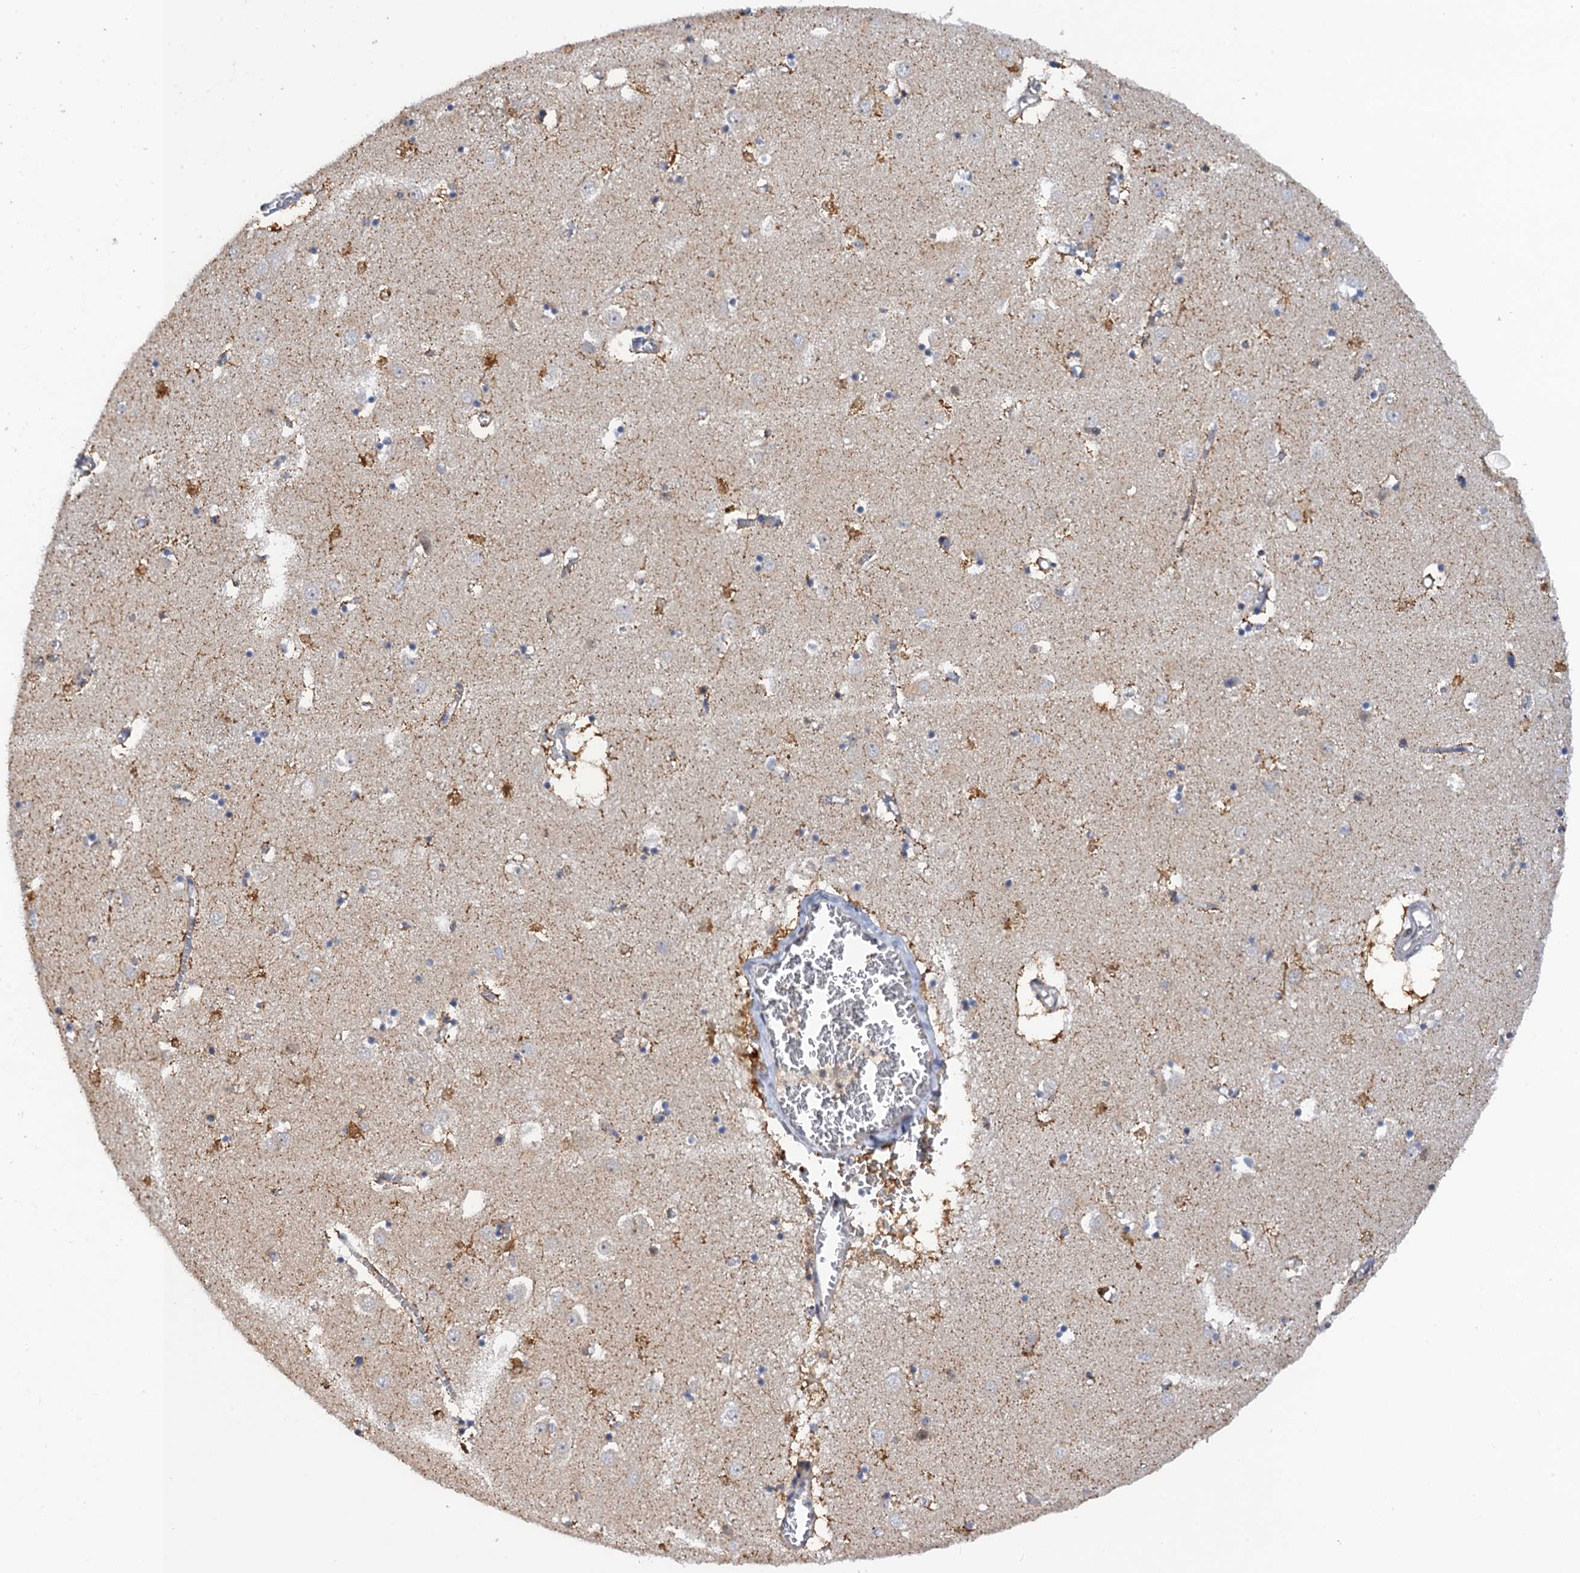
{"staining": {"intensity": "moderate", "quantity": "<25%", "location": "nuclear"}, "tissue": "caudate", "cell_type": "Glial cells", "image_type": "normal", "snomed": [{"axis": "morphology", "description": "Normal tissue, NOS"}, {"axis": "topography", "description": "Lateral ventricle wall"}], "caption": "Immunohistochemistry micrograph of benign caudate stained for a protein (brown), which exhibits low levels of moderate nuclear expression in about <25% of glial cells.", "gene": "ZAR1L", "patient": {"sex": "male", "age": 70}}